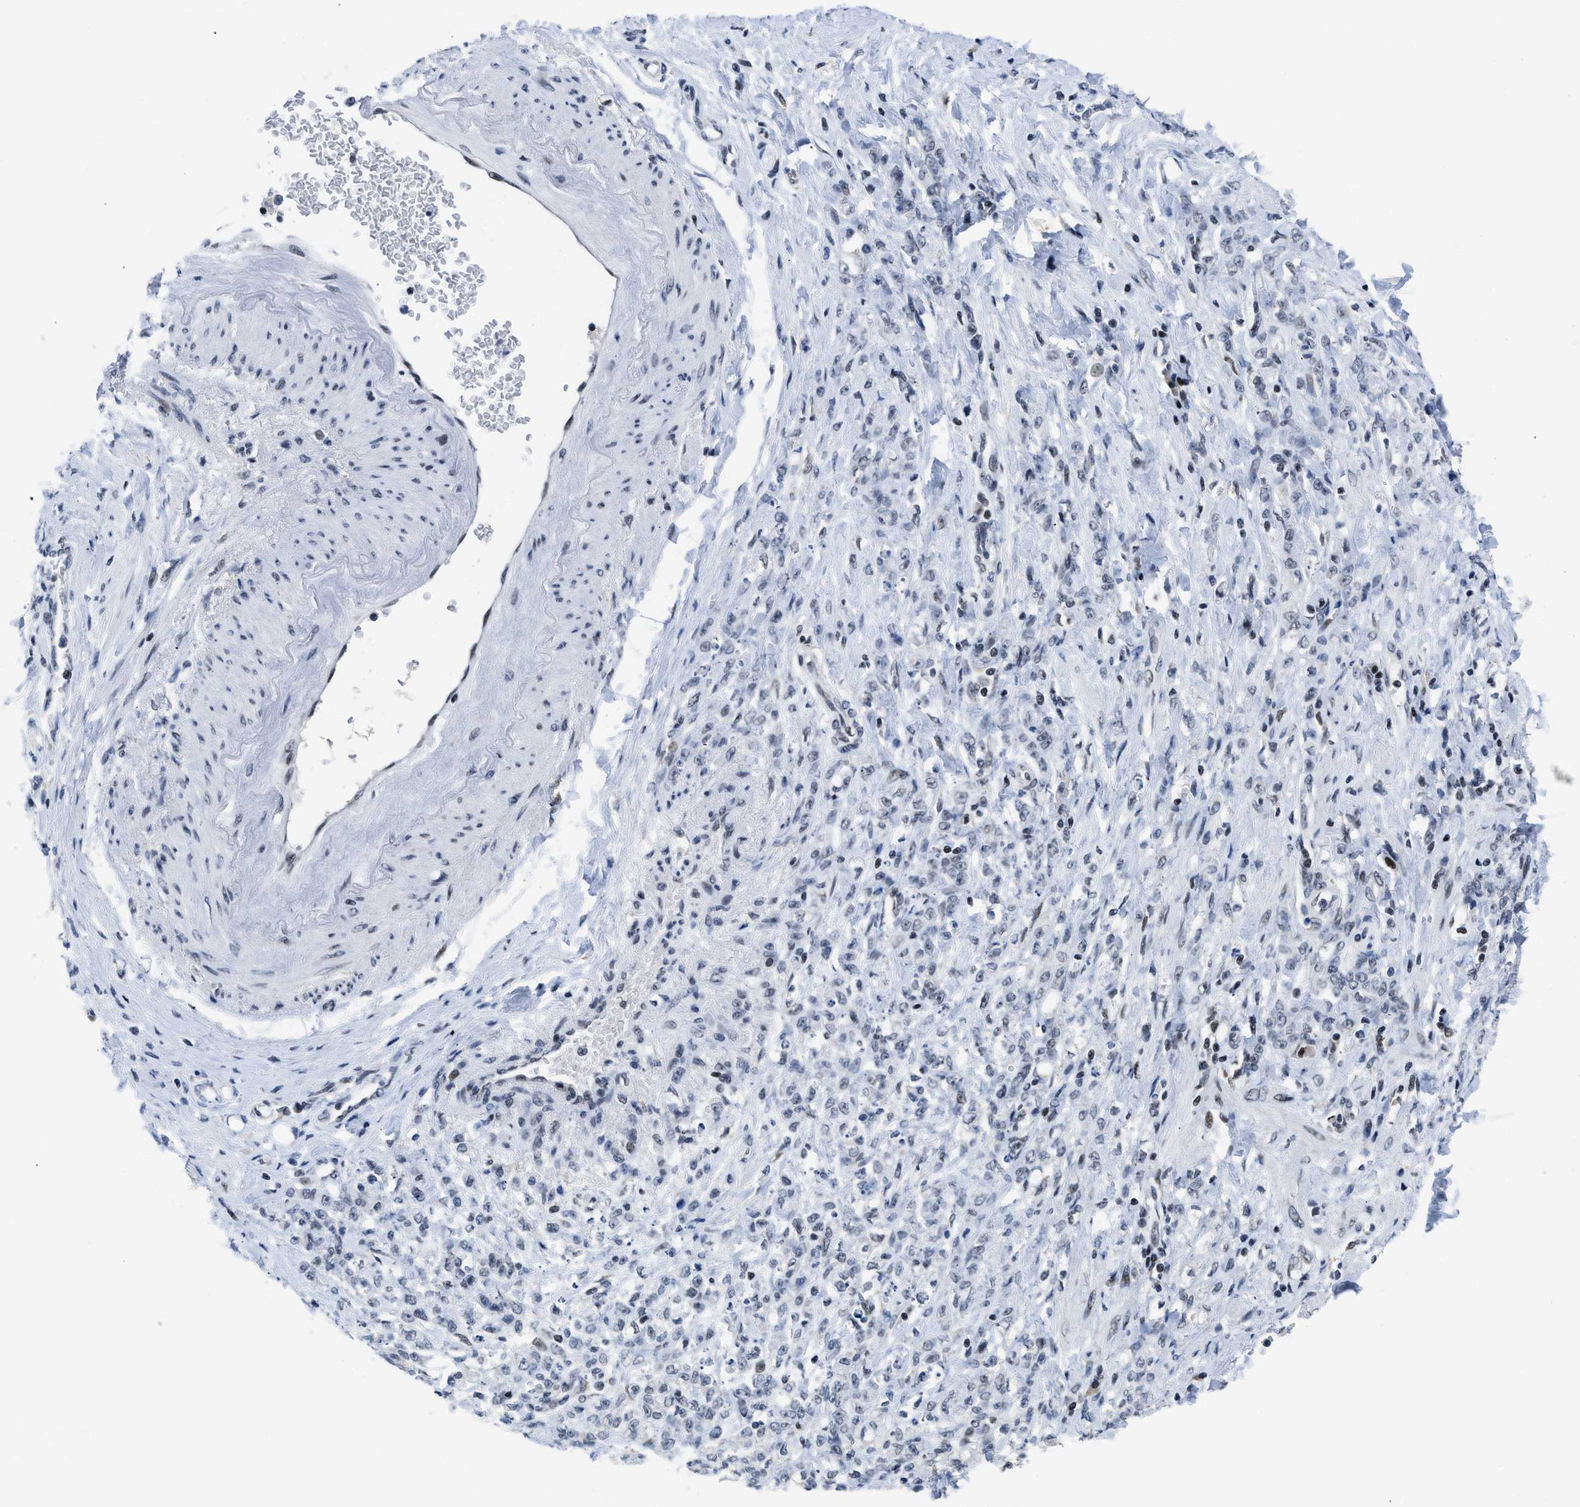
{"staining": {"intensity": "negative", "quantity": "none", "location": "none"}, "tissue": "stomach cancer", "cell_type": "Tumor cells", "image_type": "cancer", "snomed": [{"axis": "morphology", "description": "Adenocarcinoma, NOS"}, {"axis": "topography", "description": "Stomach"}], "caption": "High power microscopy photomicrograph of an immunohistochemistry (IHC) image of stomach cancer (adenocarcinoma), revealing no significant staining in tumor cells.", "gene": "TERF2IP", "patient": {"sex": "male", "age": 82}}